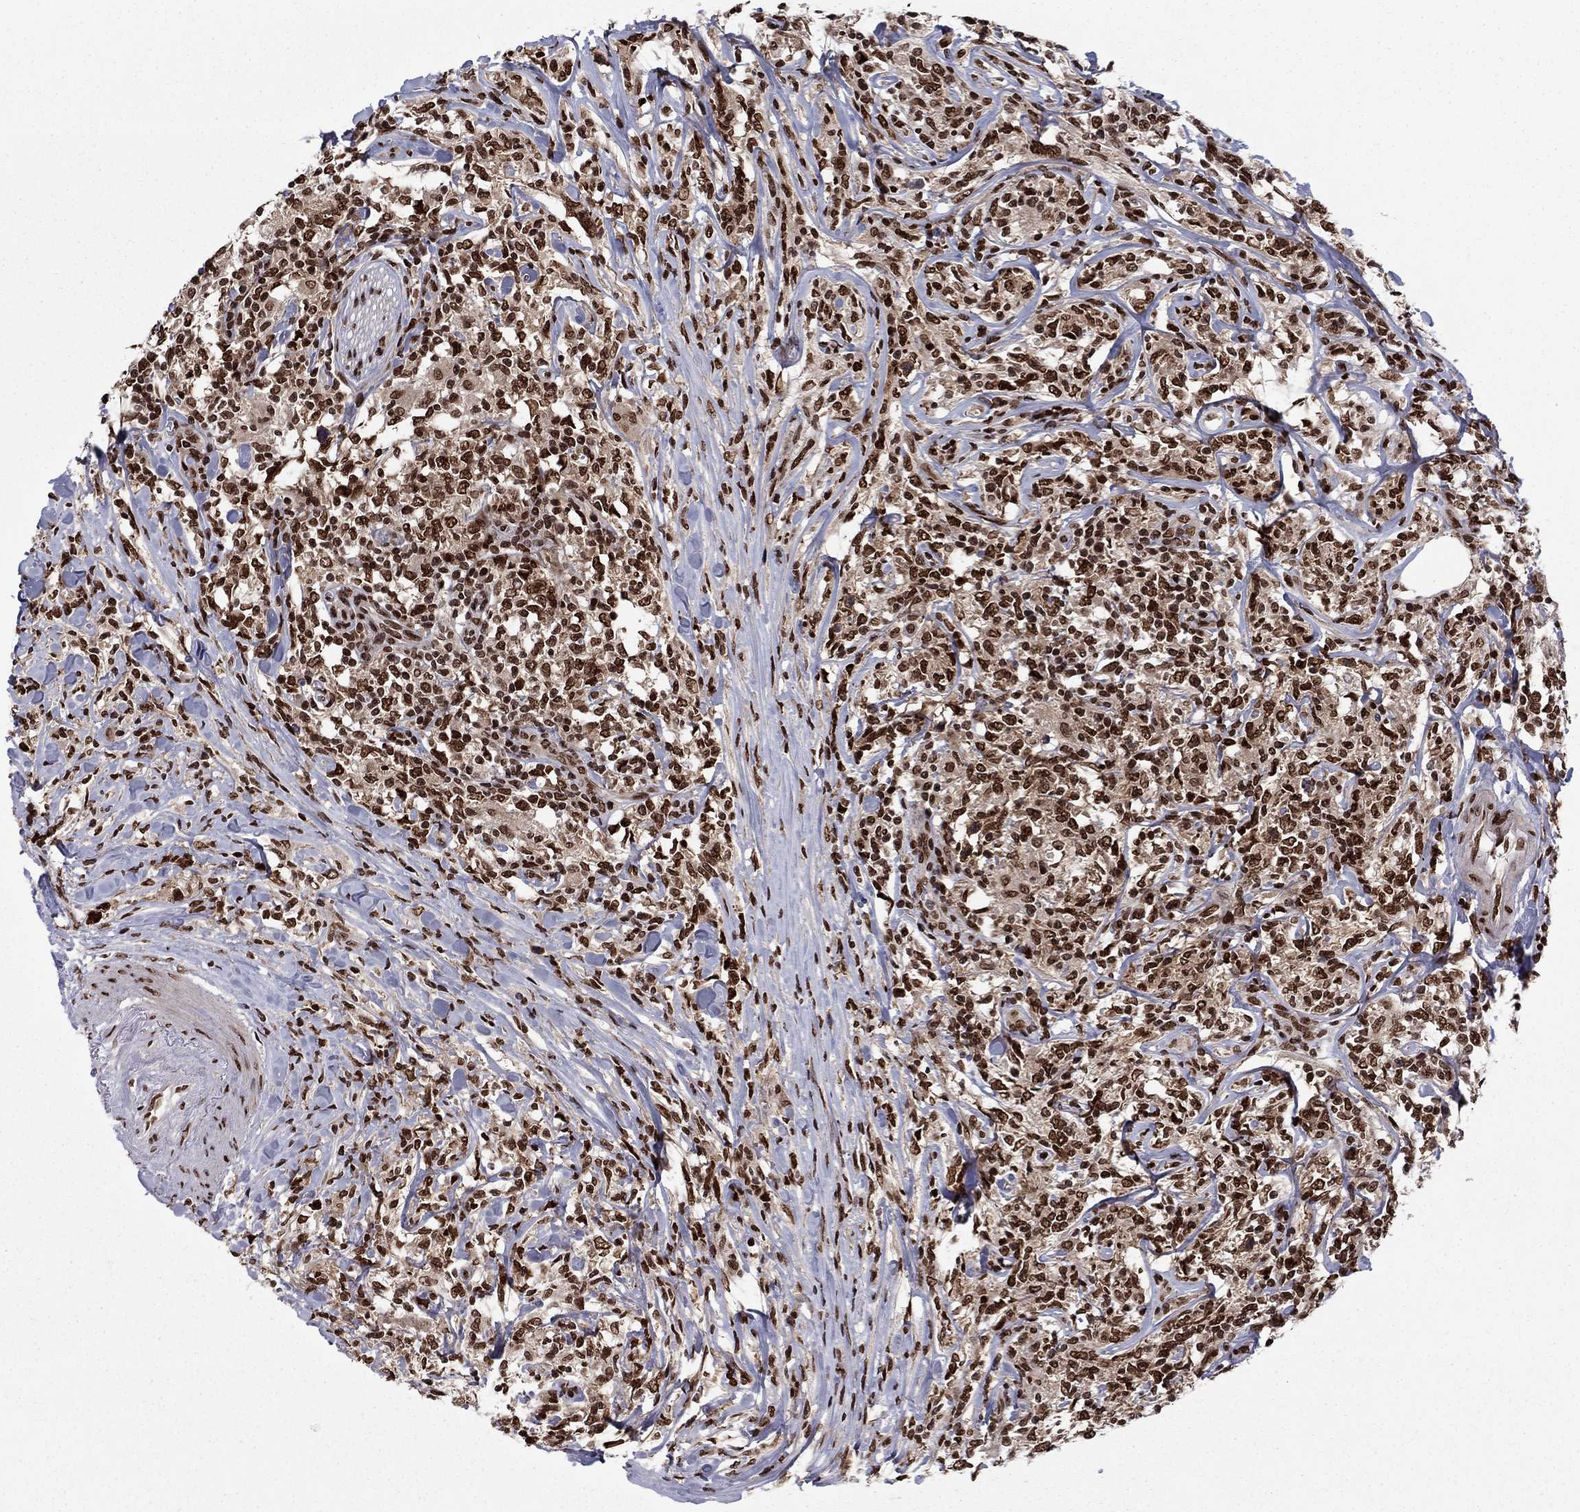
{"staining": {"intensity": "strong", "quantity": ">75%", "location": "nuclear"}, "tissue": "lymphoma", "cell_type": "Tumor cells", "image_type": "cancer", "snomed": [{"axis": "morphology", "description": "Malignant lymphoma, non-Hodgkin's type, High grade"}, {"axis": "topography", "description": "Lymph node"}], "caption": "IHC (DAB) staining of lymphoma shows strong nuclear protein expression in approximately >75% of tumor cells.", "gene": "USP54", "patient": {"sex": "female", "age": 84}}